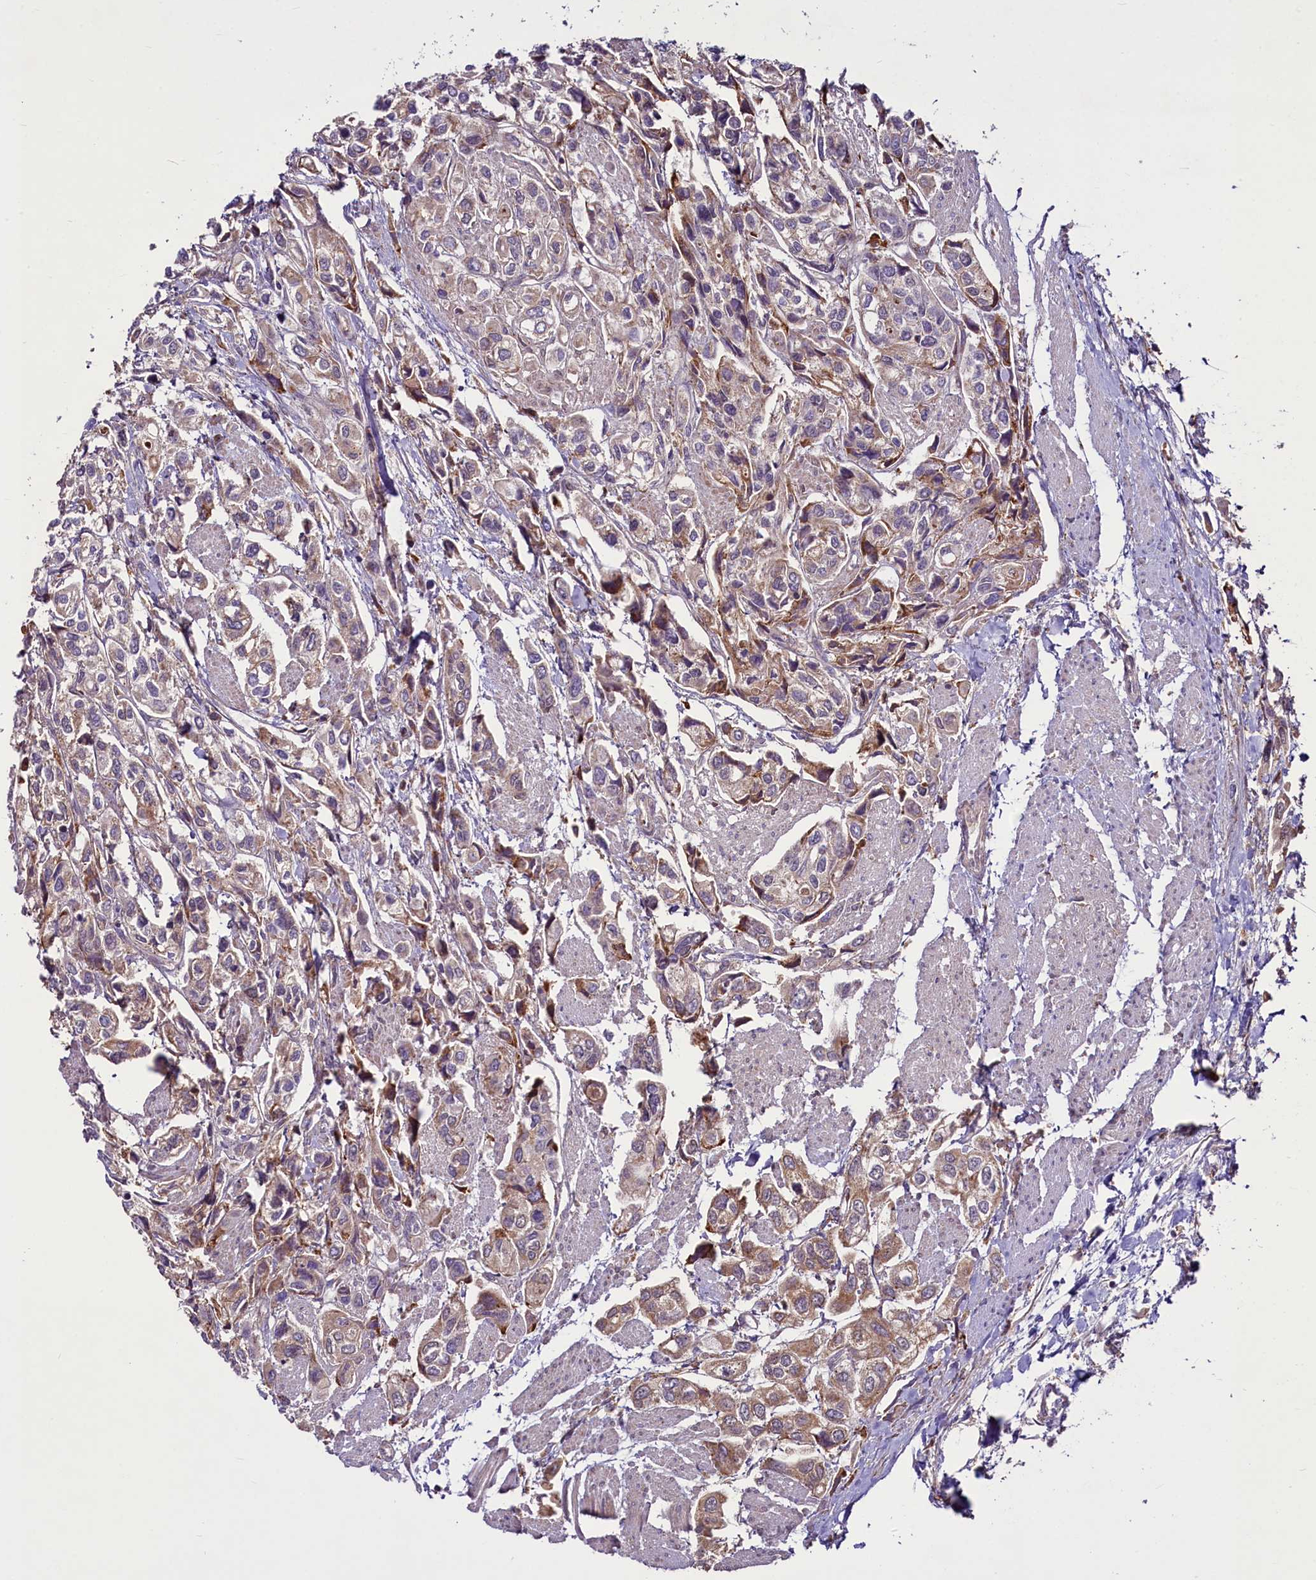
{"staining": {"intensity": "moderate", "quantity": ">75%", "location": "cytoplasmic/membranous"}, "tissue": "urothelial cancer", "cell_type": "Tumor cells", "image_type": "cancer", "snomed": [{"axis": "morphology", "description": "Urothelial carcinoma, High grade"}, {"axis": "topography", "description": "Urinary bladder"}], "caption": "Immunohistochemical staining of urothelial carcinoma (high-grade) shows medium levels of moderate cytoplasmic/membranous positivity in approximately >75% of tumor cells.", "gene": "RSBN1", "patient": {"sex": "male", "age": 67}}